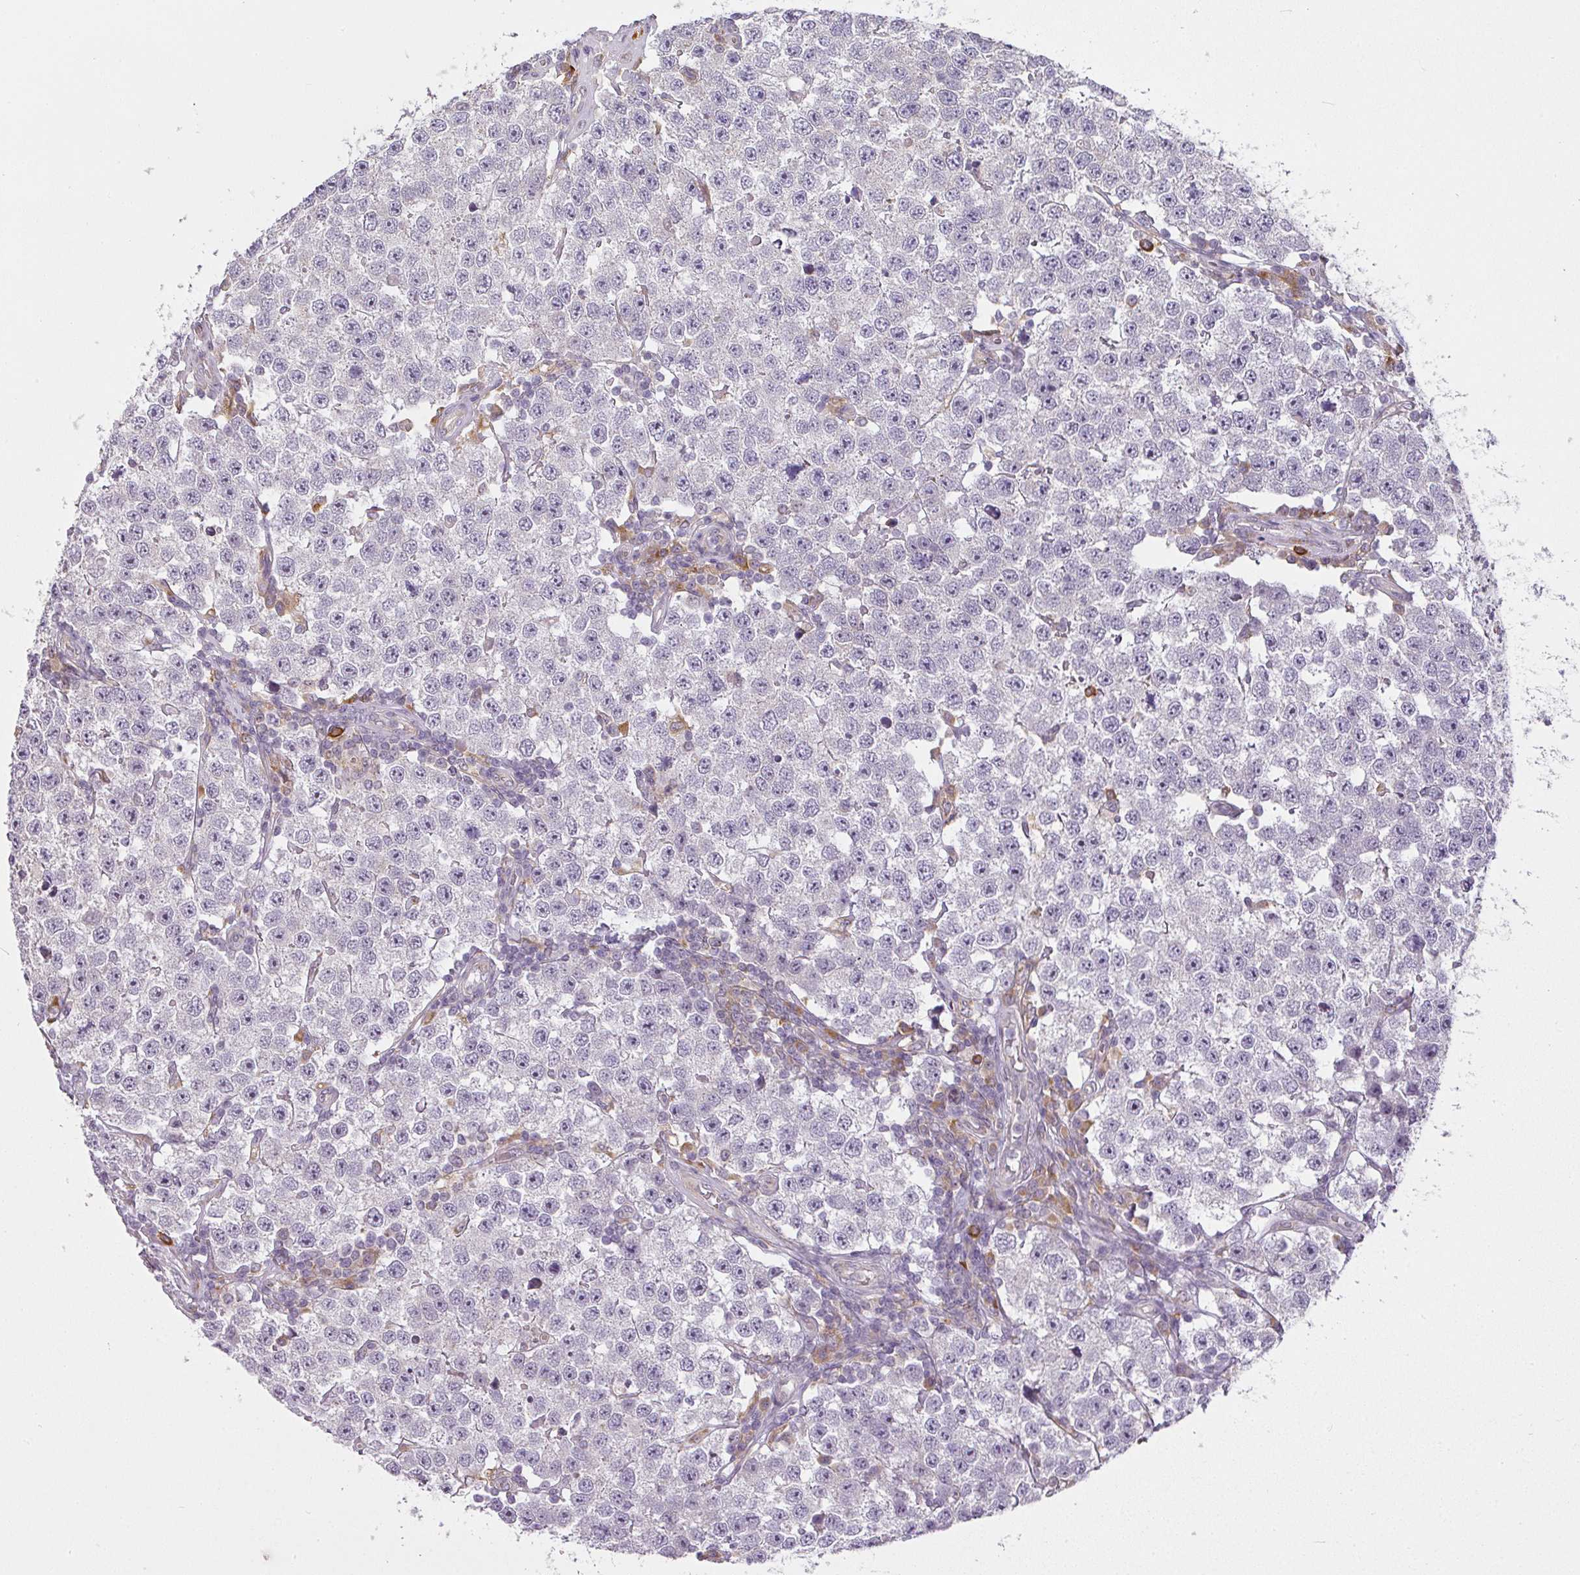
{"staining": {"intensity": "negative", "quantity": "none", "location": "none"}, "tissue": "testis cancer", "cell_type": "Tumor cells", "image_type": "cancer", "snomed": [{"axis": "morphology", "description": "Seminoma, NOS"}, {"axis": "topography", "description": "Testis"}], "caption": "This is an immunohistochemistry (IHC) image of human testis seminoma. There is no positivity in tumor cells.", "gene": "MED19", "patient": {"sex": "male", "age": 34}}